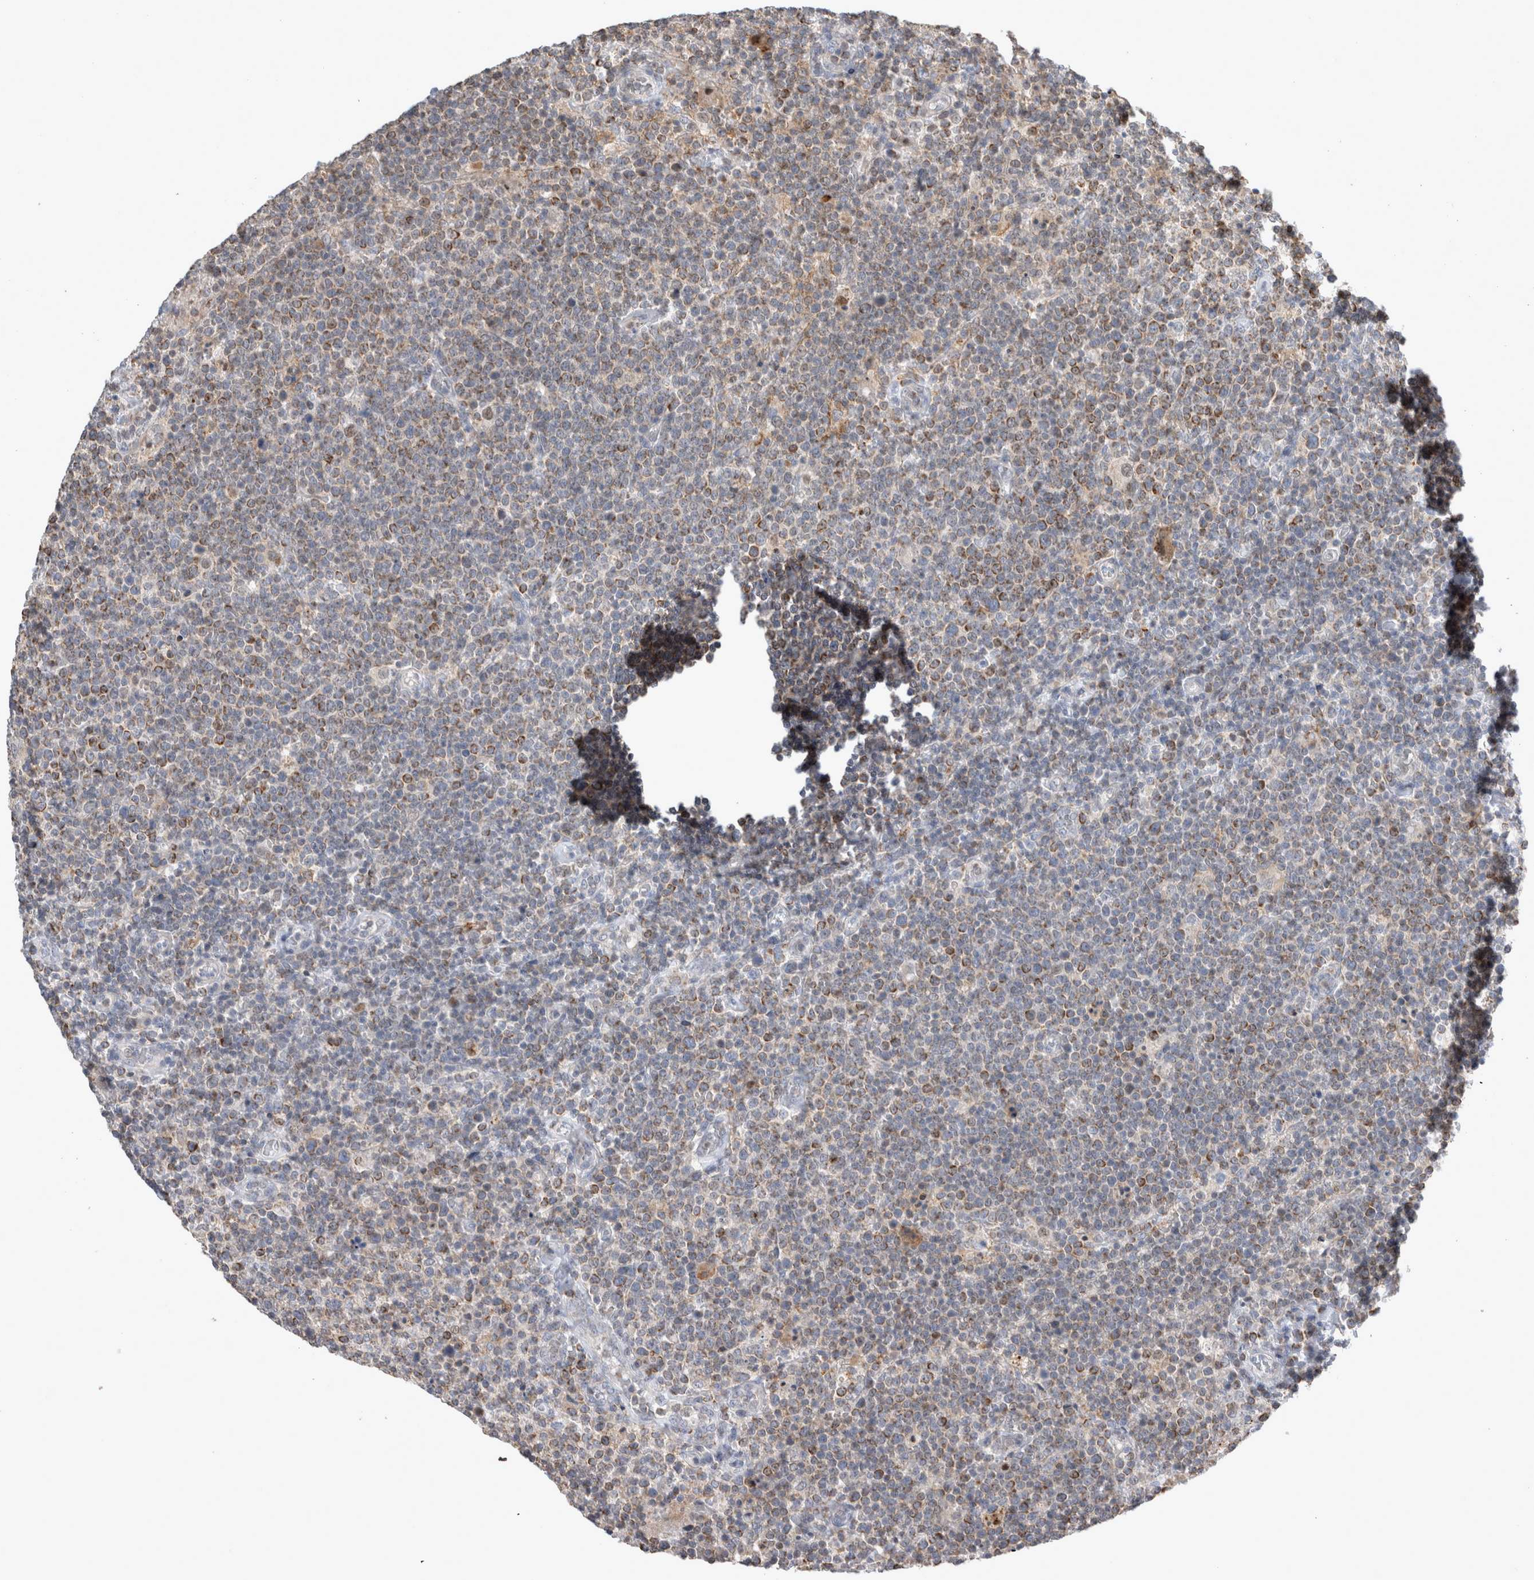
{"staining": {"intensity": "moderate", "quantity": ">75%", "location": "cytoplasmic/membranous"}, "tissue": "lymphoma", "cell_type": "Tumor cells", "image_type": "cancer", "snomed": [{"axis": "morphology", "description": "Malignant lymphoma, non-Hodgkin's type, High grade"}, {"axis": "topography", "description": "Lymph node"}], "caption": "Approximately >75% of tumor cells in high-grade malignant lymphoma, non-Hodgkin's type display moderate cytoplasmic/membranous protein expression as visualized by brown immunohistochemical staining.", "gene": "AGMAT", "patient": {"sex": "male", "age": 61}}